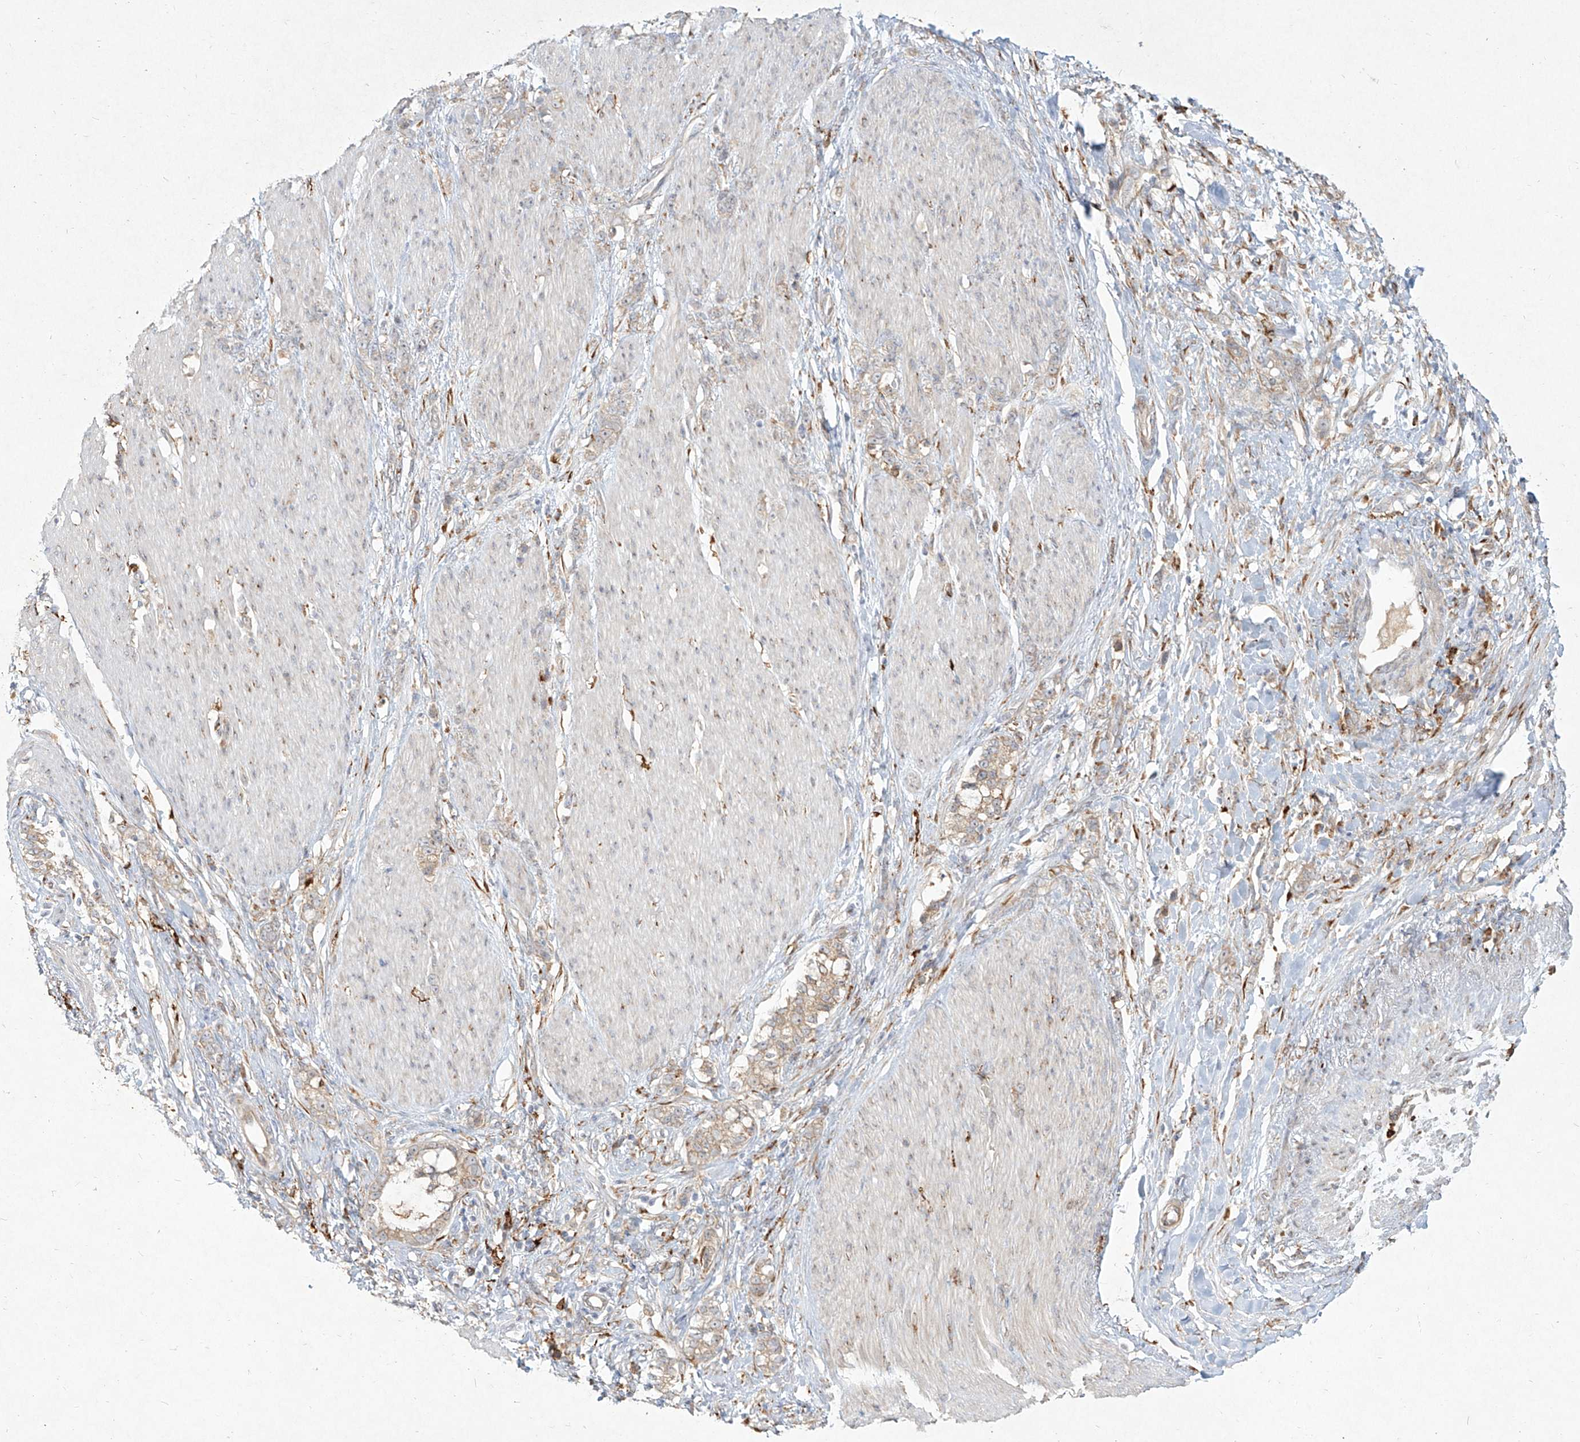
{"staining": {"intensity": "weak", "quantity": "25%-75%", "location": "cytoplasmic/membranous"}, "tissue": "stomach cancer", "cell_type": "Tumor cells", "image_type": "cancer", "snomed": [{"axis": "morphology", "description": "Adenocarcinoma, NOS"}, {"axis": "topography", "description": "Stomach, lower"}], "caption": "Weak cytoplasmic/membranous expression is present in about 25%-75% of tumor cells in stomach cancer. (Brightfield microscopy of DAB IHC at high magnification).", "gene": "CD209", "patient": {"sex": "male", "age": 88}}